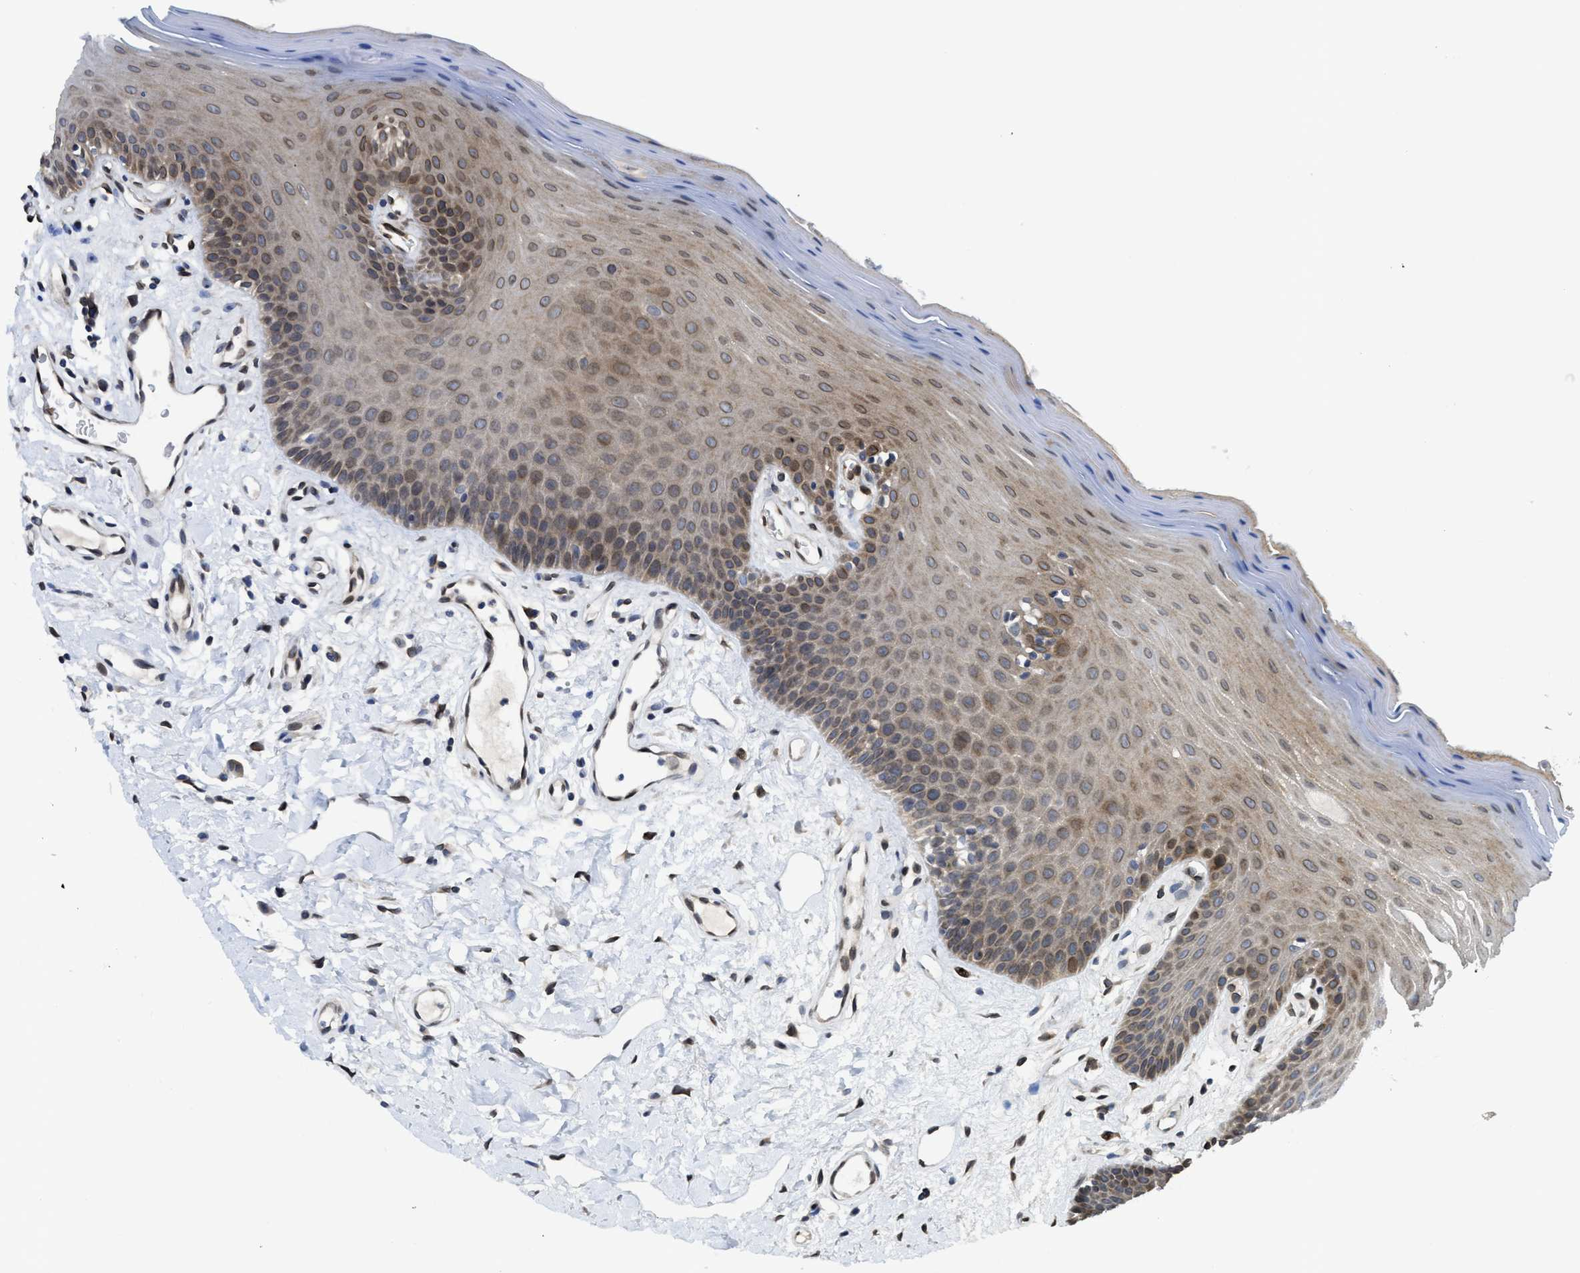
{"staining": {"intensity": "moderate", "quantity": ">75%", "location": "cytoplasmic/membranous"}, "tissue": "oral mucosa", "cell_type": "Squamous epithelial cells", "image_type": "normal", "snomed": [{"axis": "morphology", "description": "Normal tissue, NOS"}, {"axis": "morphology", "description": "Squamous cell carcinoma, NOS"}, {"axis": "topography", "description": "Skeletal muscle"}, {"axis": "topography", "description": "Adipose tissue"}, {"axis": "topography", "description": "Vascular tissue"}, {"axis": "topography", "description": "Oral tissue"}, {"axis": "topography", "description": "Peripheral nerve tissue"}, {"axis": "topography", "description": "Head-Neck"}], "caption": "Immunohistochemical staining of normal human oral mucosa reveals moderate cytoplasmic/membranous protein expression in about >75% of squamous epithelial cells.", "gene": "EIF2AK3", "patient": {"sex": "male", "age": 71}}